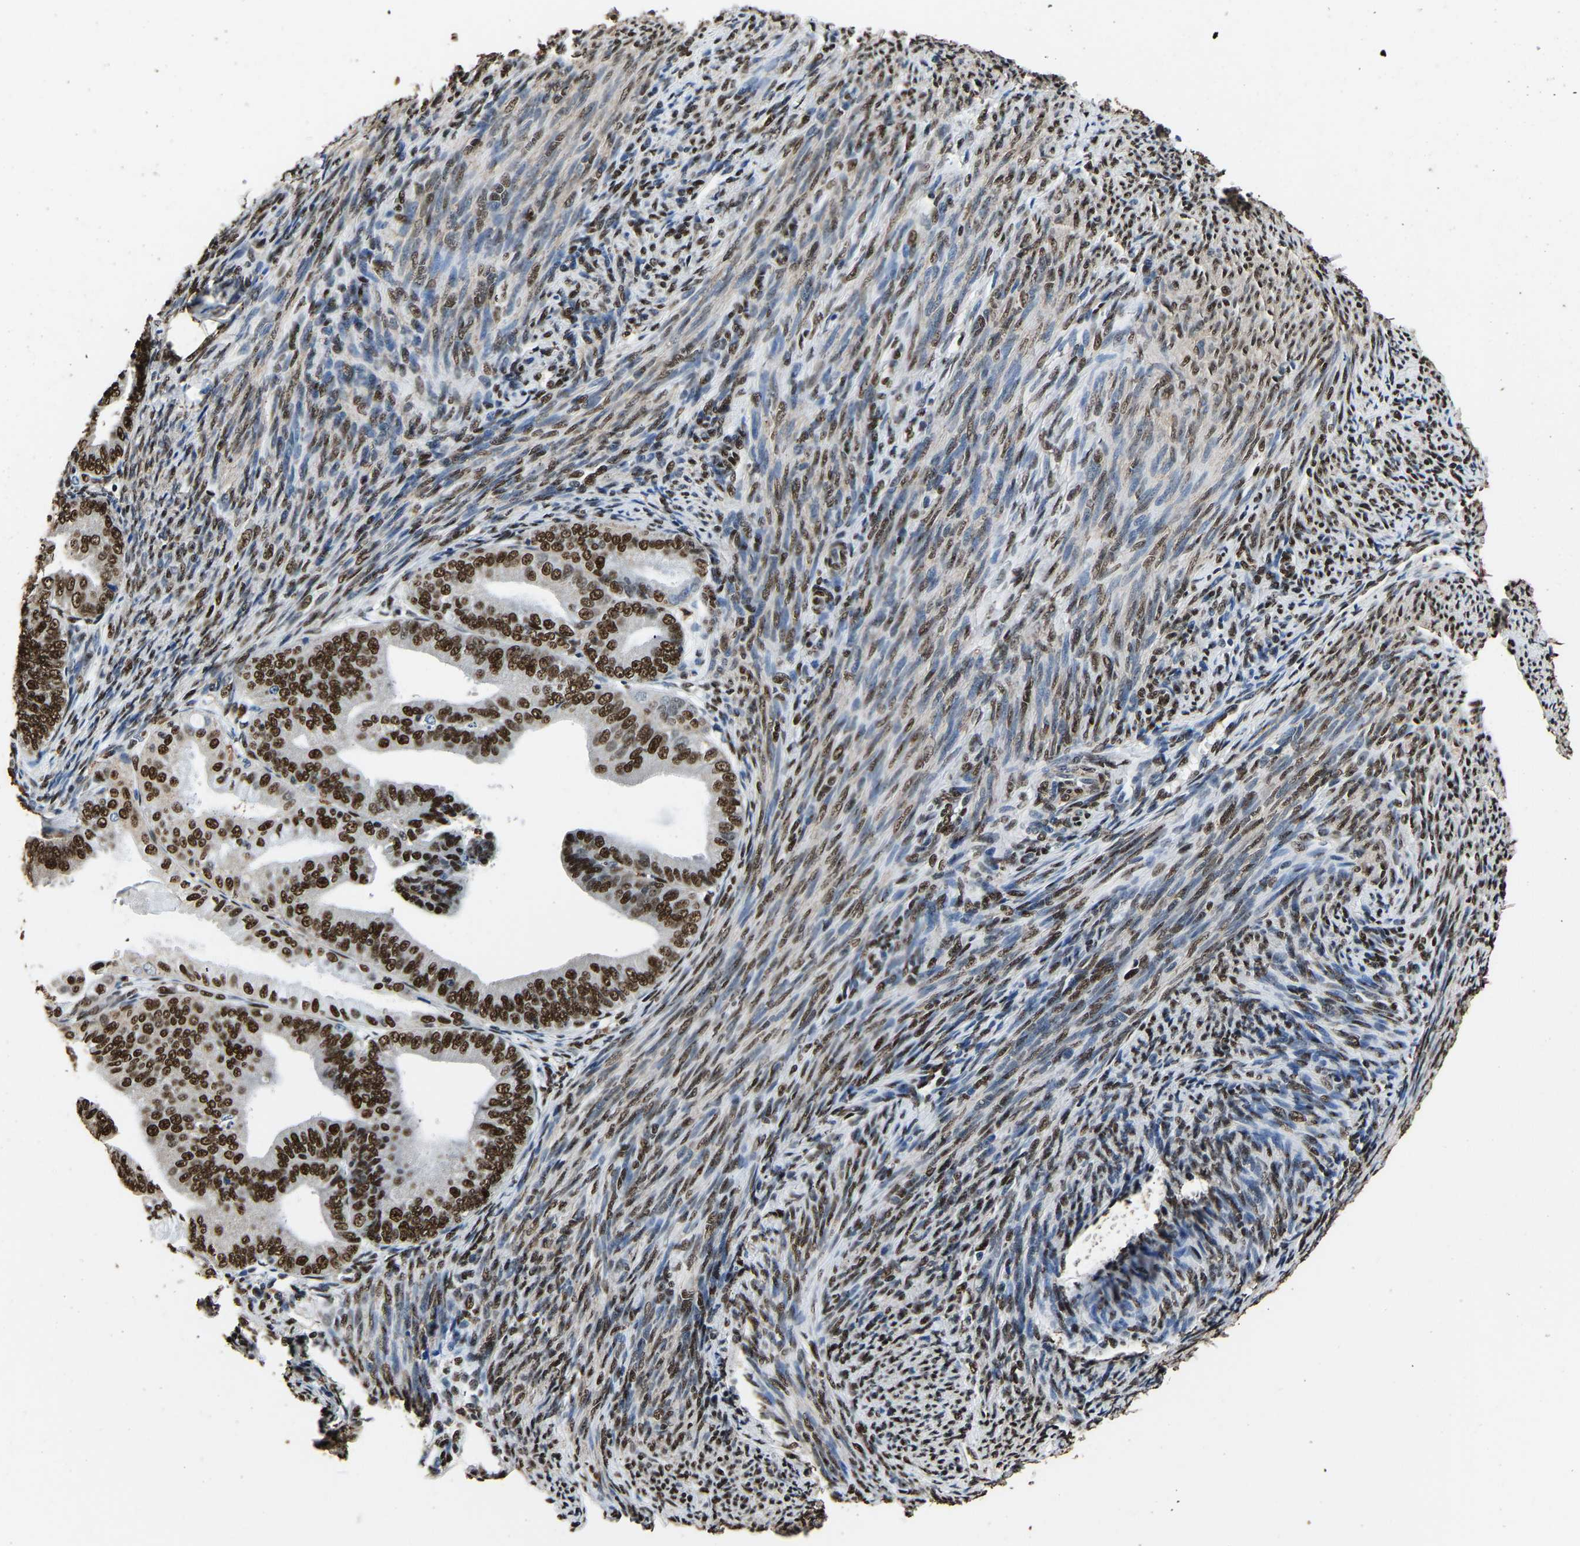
{"staining": {"intensity": "strong", "quantity": ">75%", "location": "nuclear"}, "tissue": "endometrial cancer", "cell_type": "Tumor cells", "image_type": "cancer", "snomed": [{"axis": "morphology", "description": "Adenocarcinoma, NOS"}, {"axis": "topography", "description": "Endometrium"}], "caption": "Human endometrial cancer (adenocarcinoma) stained with a protein marker demonstrates strong staining in tumor cells.", "gene": "SAFB", "patient": {"sex": "female", "age": 63}}